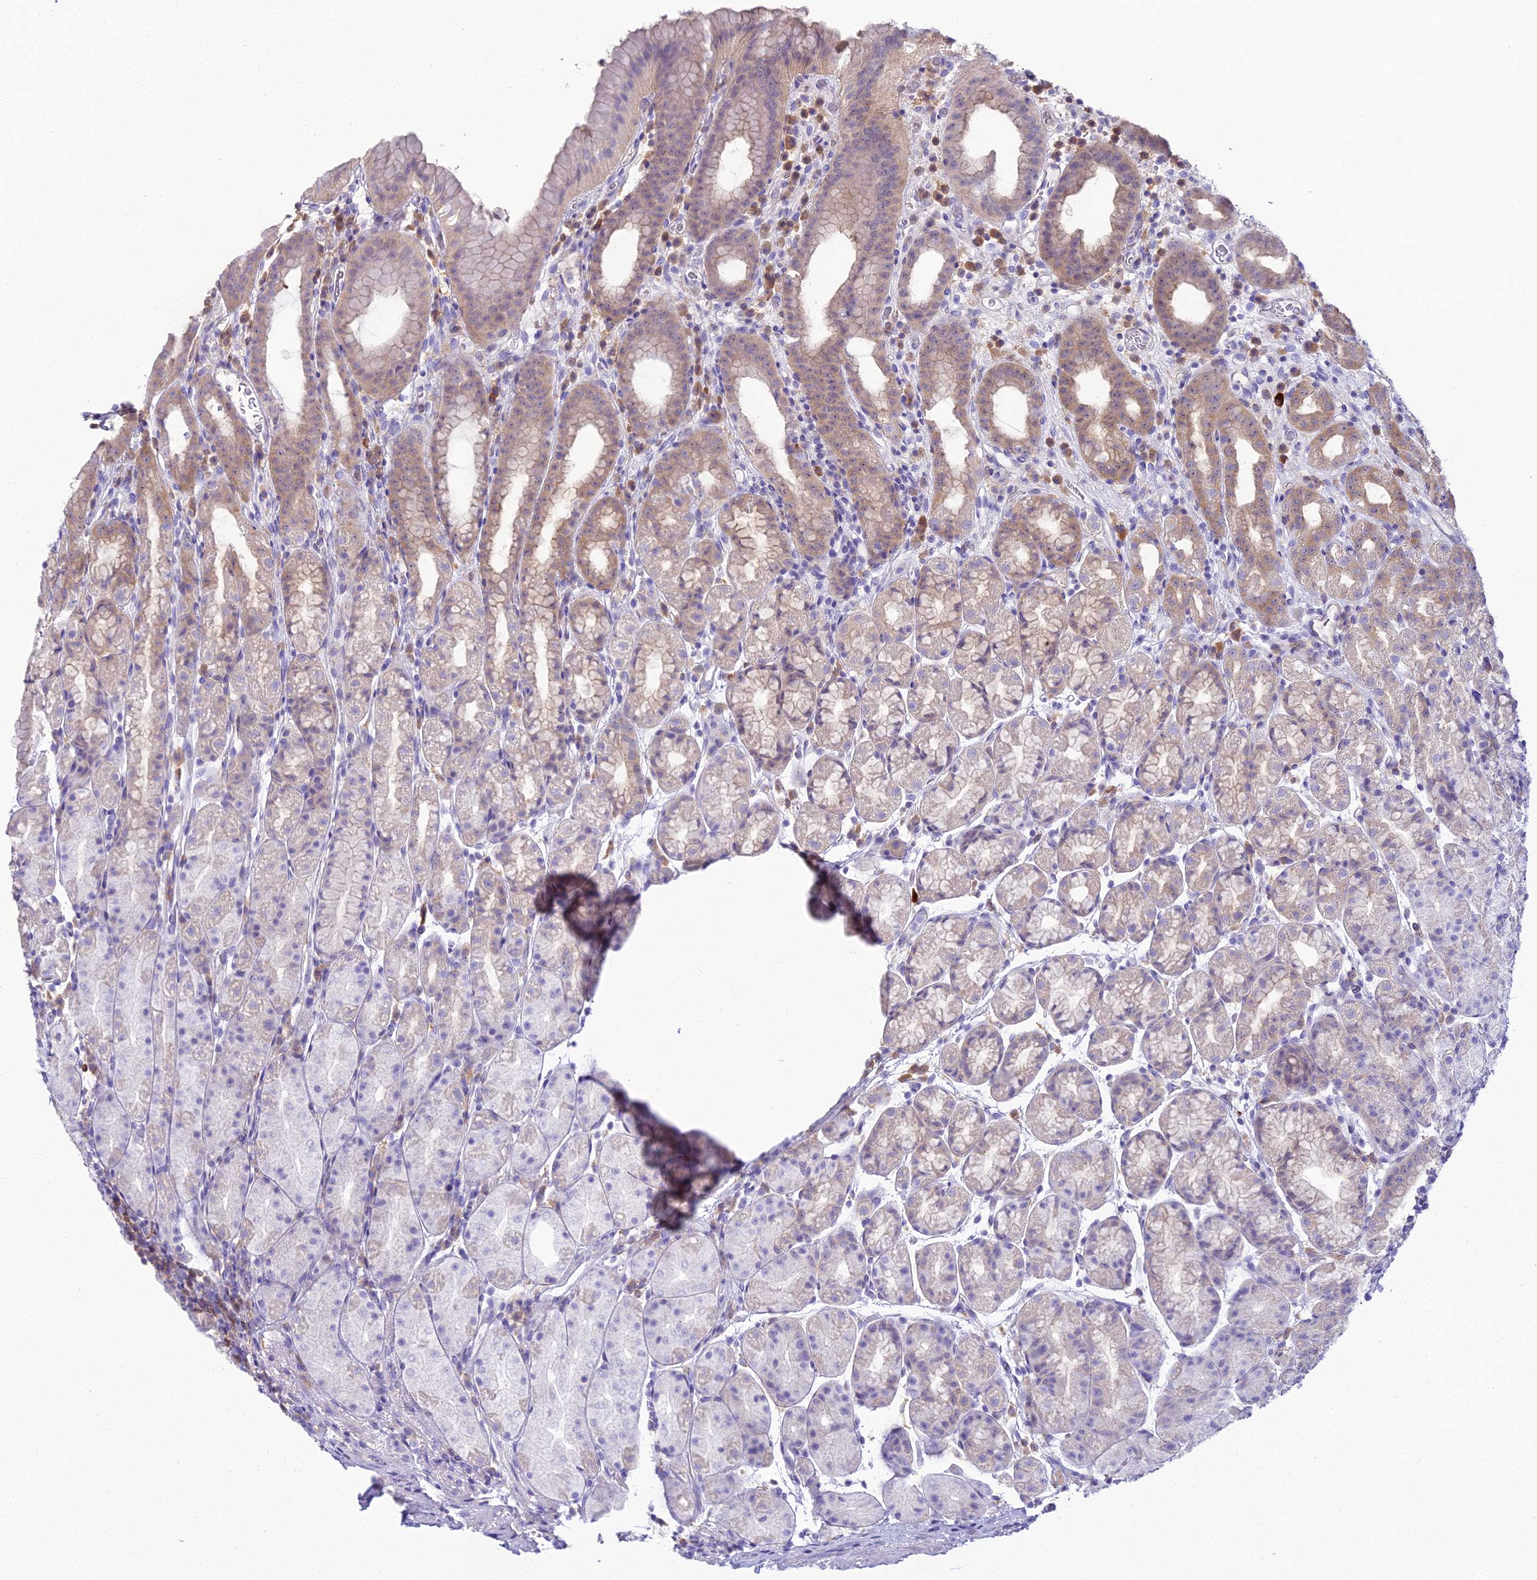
{"staining": {"intensity": "moderate", "quantity": "<25%", "location": "cytoplasmic/membranous"}, "tissue": "stomach", "cell_type": "Glandular cells", "image_type": "normal", "snomed": [{"axis": "morphology", "description": "Normal tissue, NOS"}, {"axis": "topography", "description": "Stomach, upper"}, {"axis": "topography", "description": "Stomach, lower"}, {"axis": "topography", "description": "Small intestine"}], "caption": "Protein analysis of unremarkable stomach shows moderate cytoplasmic/membranous staining in about <25% of glandular cells.", "gene": "BLNK", "patient": {"sex": "male", "age": 68}}